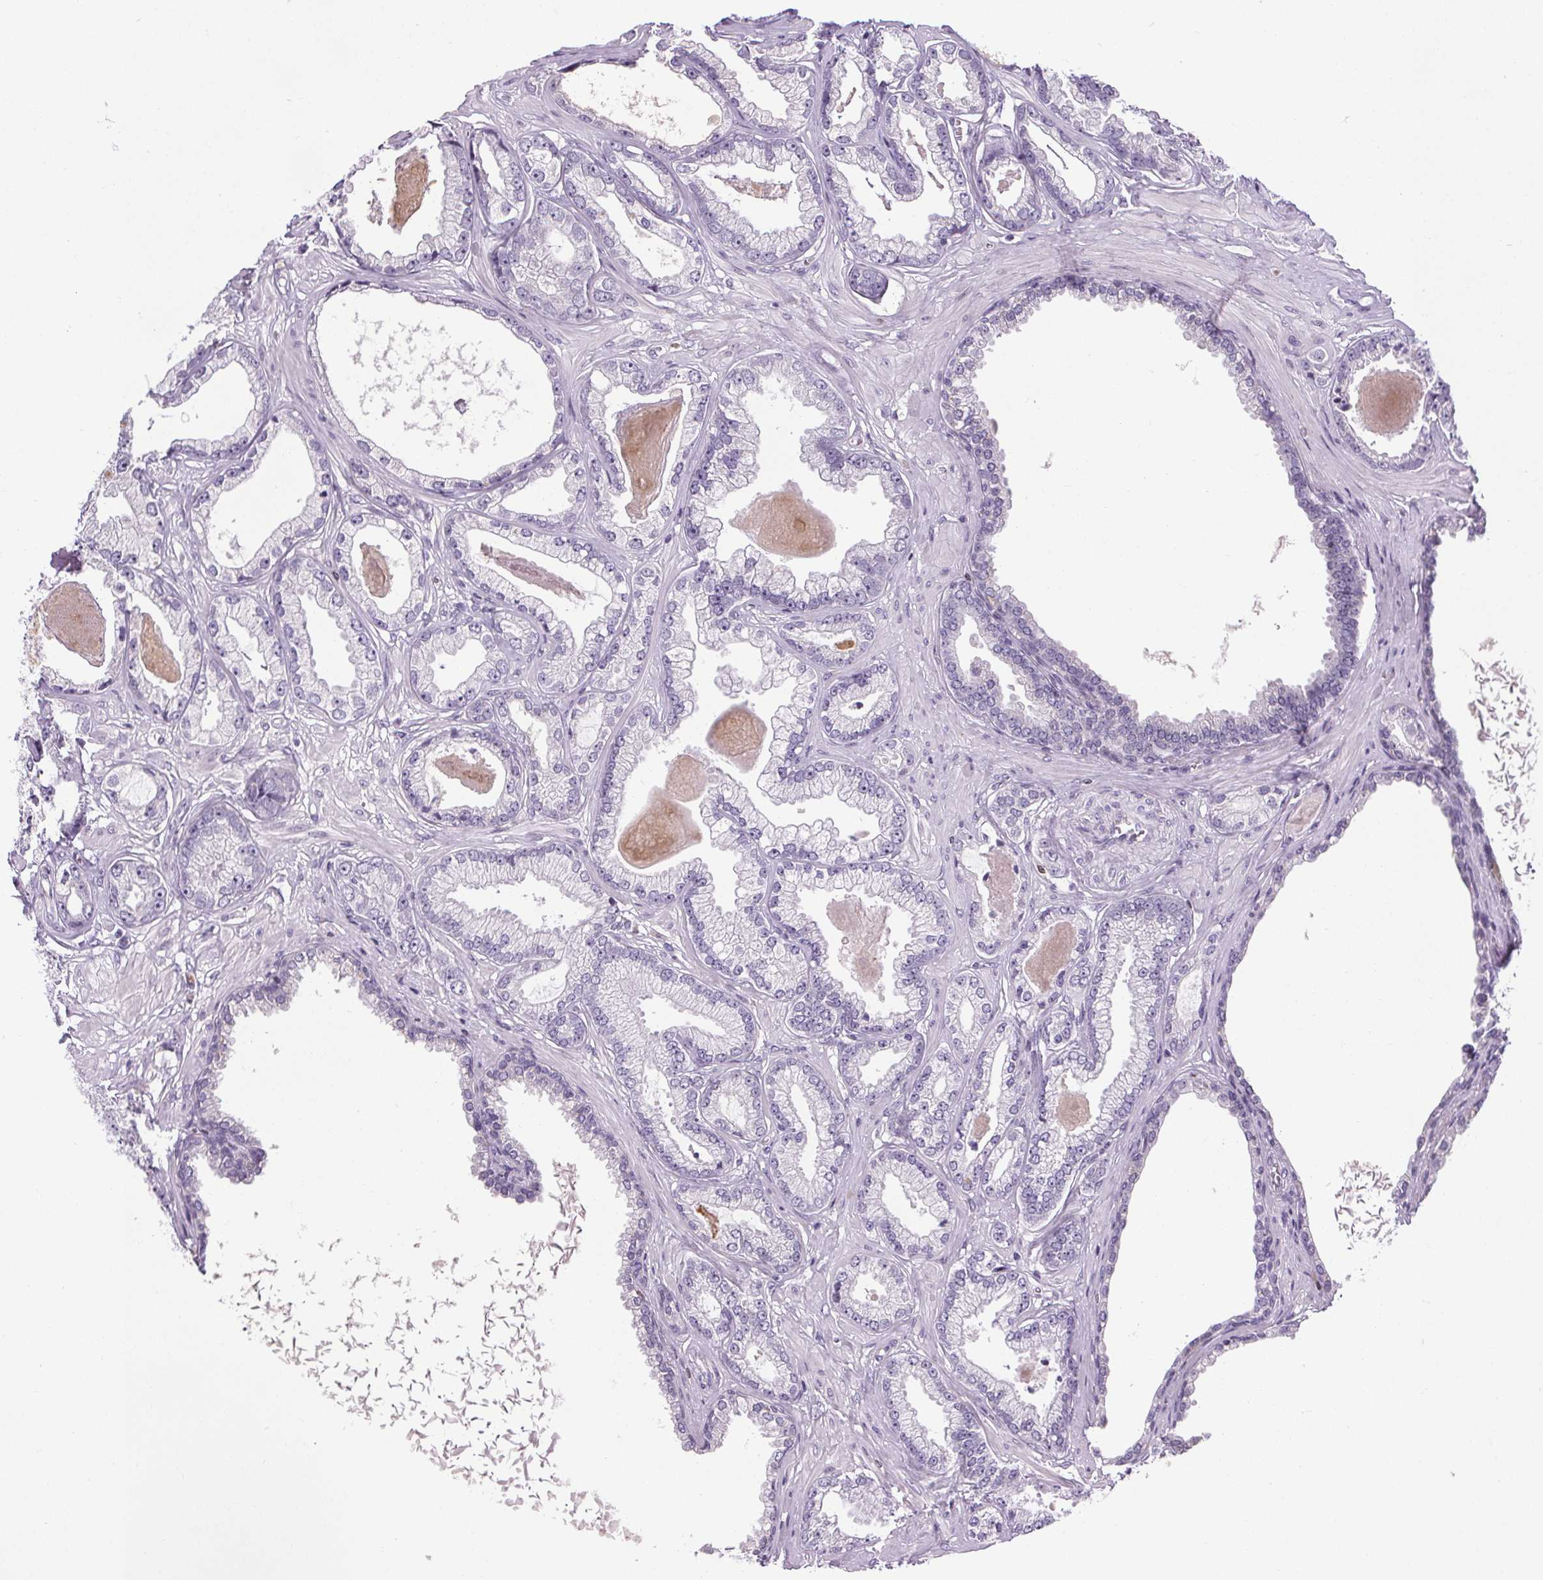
{"staining": {"intensity": "negative", "quantity": "none", "location": "none"}, "tissue": "prostate cancer", "cell_type": "Tumor cells", "image_type": "cancer", "snomed": [{"axis": "morphology", "description": "Adenocarcinoma, Low grade"}, {"axis": "topography", "description": "Prostate"}], "caption": "High power microscopy histopathology image of an immunohistochemistry histopathology image of prostate cancer, revealing no significant staining in tumor cells.", "gene": "TMEM240", "patient": {"sex": "male", "age": 64}}